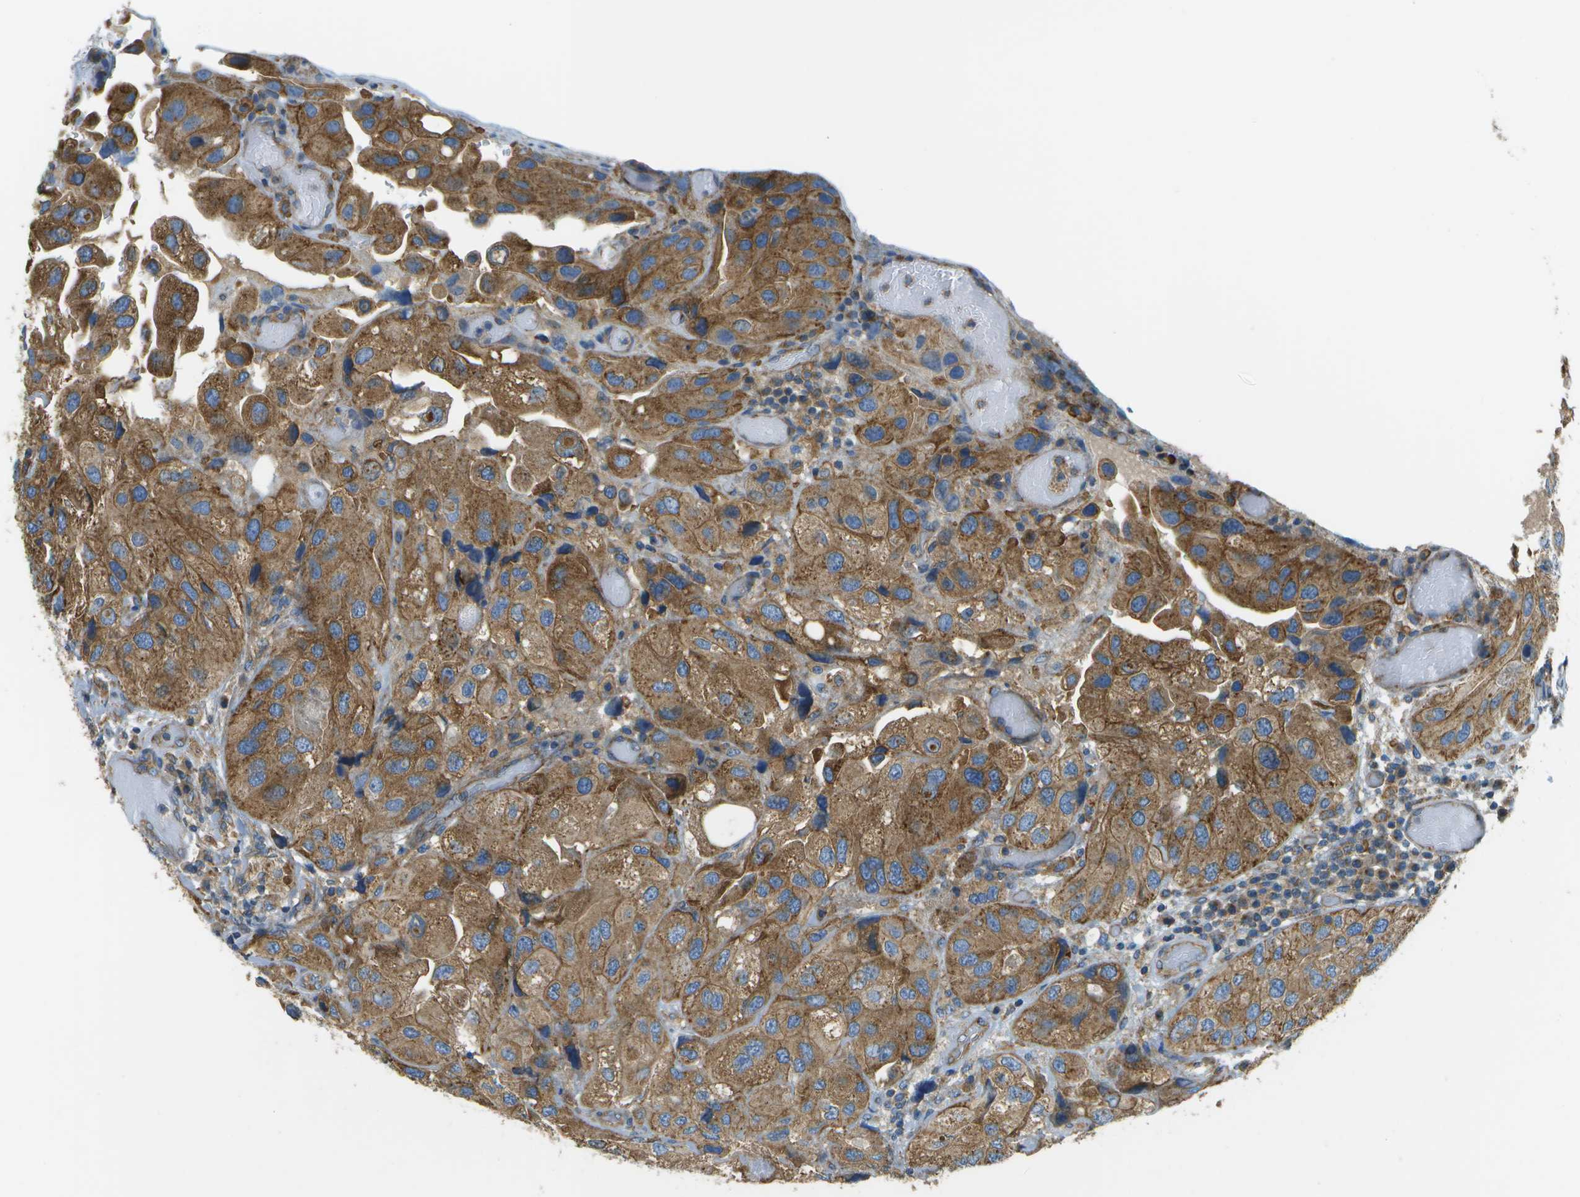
{"staining": {"intensity": "moderate", "quantity": ">75%", "location": "cytoplasmic/membranous"}, "tissue": "urothelial cancer", "cell_type": "Tumor cells", "image_type": "cancer", "snomed": [{"axis": "morphology", "description": "Urothelial carcinoma, High grade"}, {"axis": "topography", "description": "Urinary bladder"}], "caption": "IHC of human urothelial cancer exhibits medium levels of moderate cytoplasmic/membranous expression in approximately >75% of tumor cells. (DAB IHC with brightfield microscopy, high magnification).", "gene": "CLTC", "patient": {"sex": "female", "age": 64}}